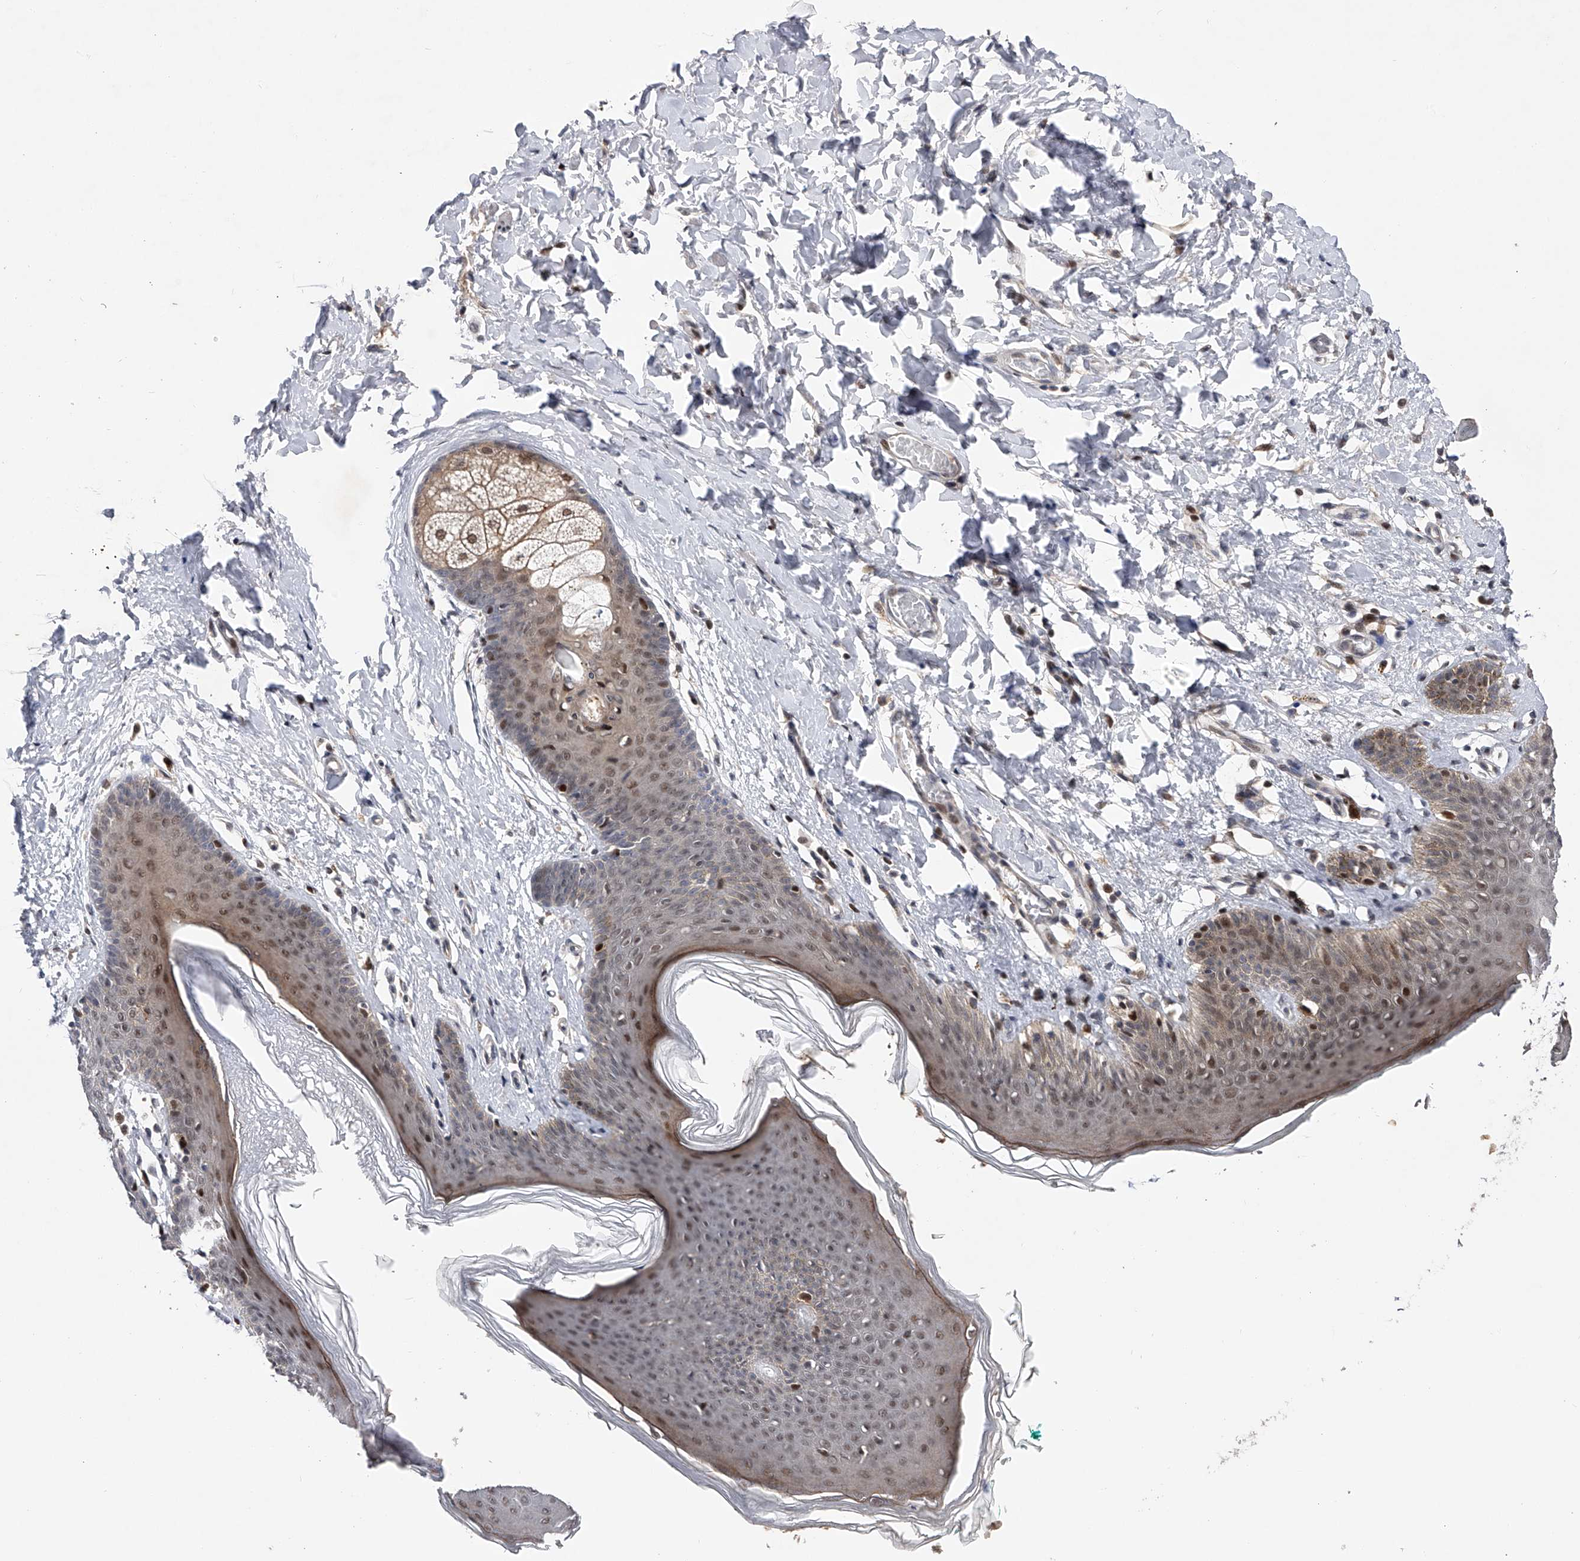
{"staining": {"intensity": "moderate", "quantity": "25%-75%", "location": "cytoplasmic/membranous,nuclear"}, "tissue": "skin", "cell_type": "Epidermal cells", "image_type": "normal", "snomed": [{"axis": "morphology", "description": "Normal tissue, NOS"}, {"axis": "topography", "description": "Vulva"}], "caption": "Immunohistochemistry photomicrograph of benign skin: skin stained using immunohistochemistry (IHC) exhibits medium levels of moderate protein expression localized specifically in the cytoplasmic/membranous,nuclear of epidermal cells, appearing as a cytoplasmic/membranous,nuclear brown color.", "gene": "RWDD2A", "patient": {"sex": "female", "age": 66}}